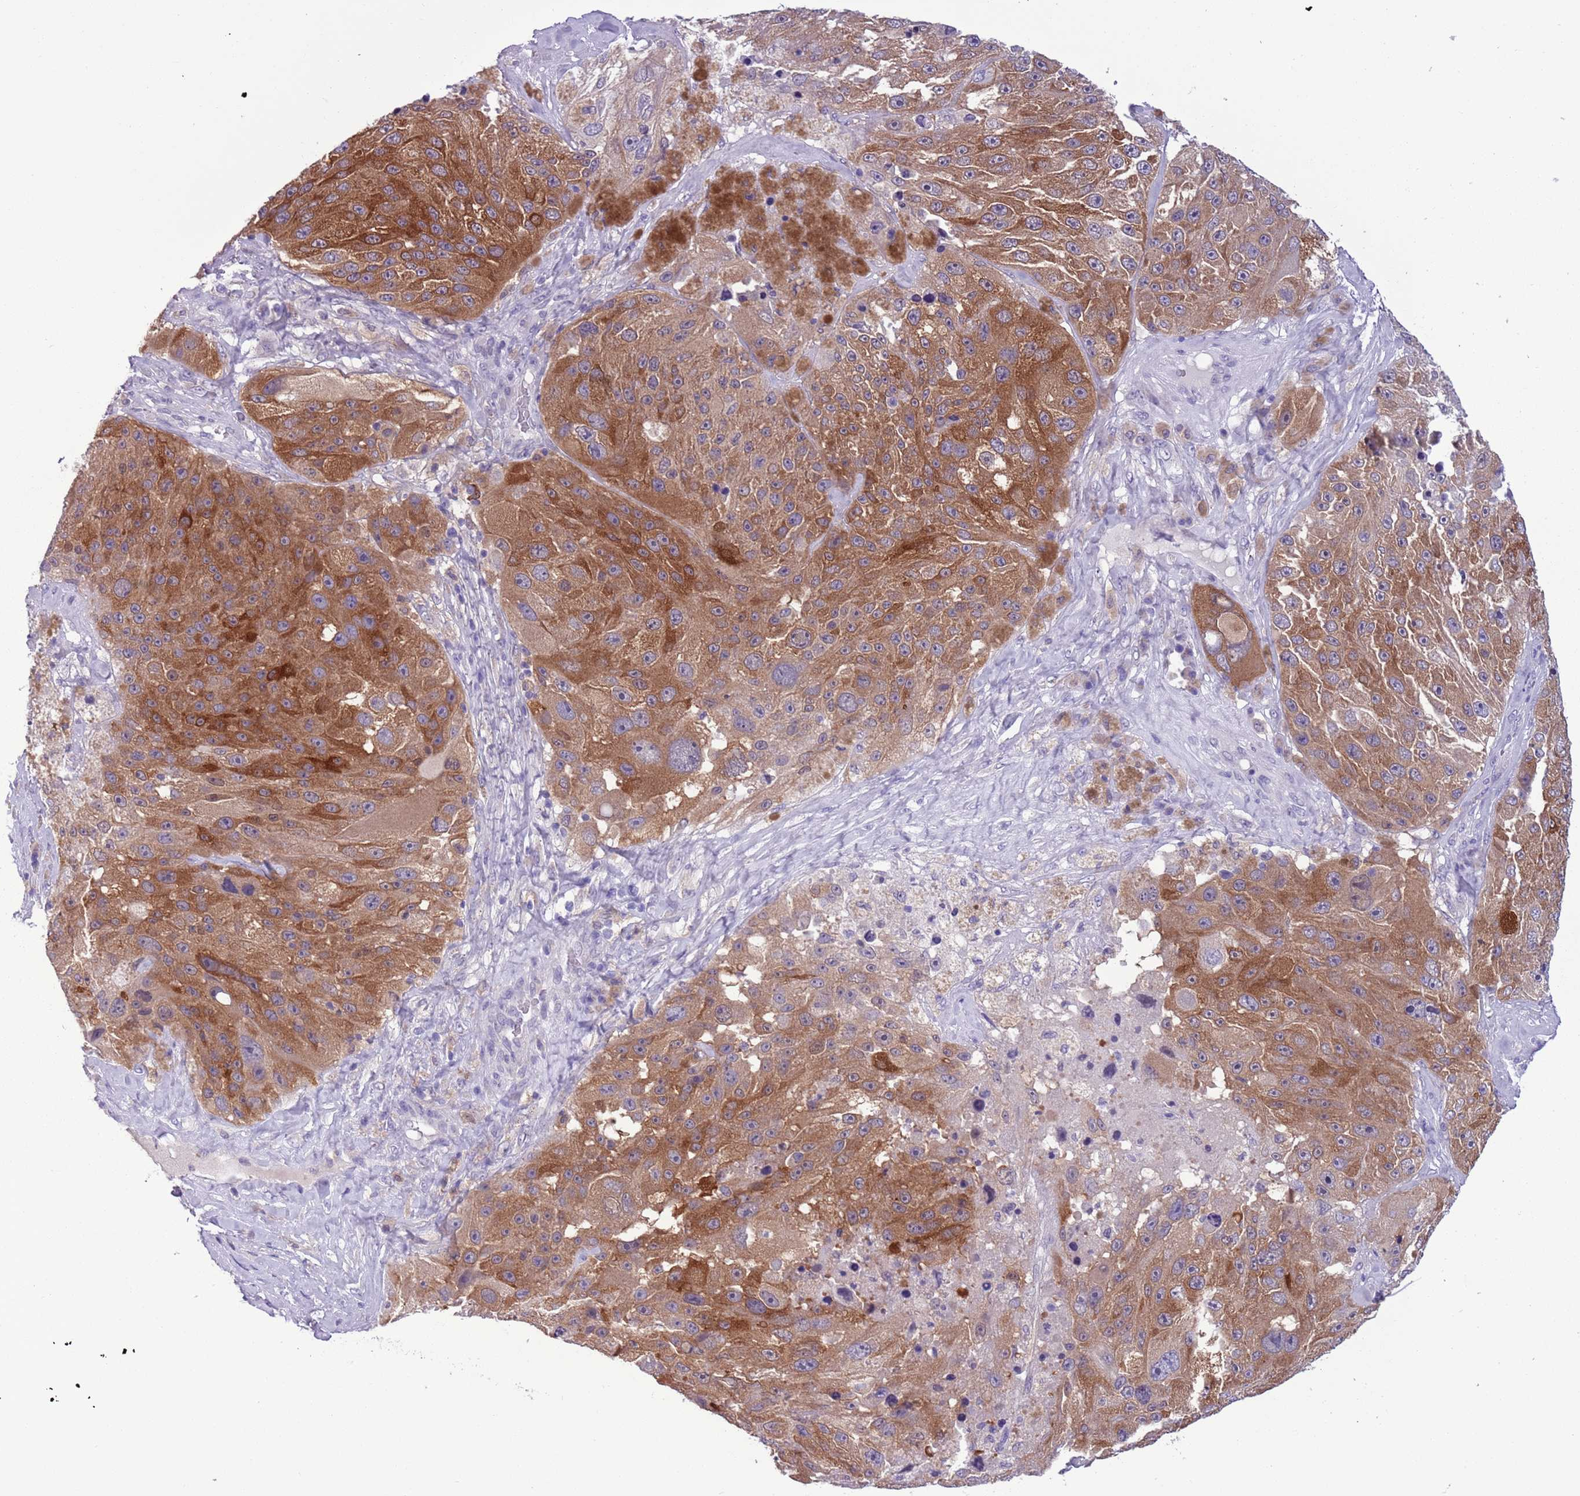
{"staining": {"intensity": "moderate", "quantity": ">75%", "location": "cytoplasmic/membranous"}, "tissue": "melanoma", "cell_type": "Tumor cells", "image_type": "cancer", "snomed": [{"axis": "morphology", "description": "Malignant melanoma, Metastatic site"}, {"axis": "topography", "description": "Lymph node"}], "caption": "A brown stain labels moderate cytoplasmic/membranous expression of a protein in human malignant melanoma (metastatic site) tumor cells.", "gene": "PFKFB2", "patient": {"sex": "male", "age": 62}}